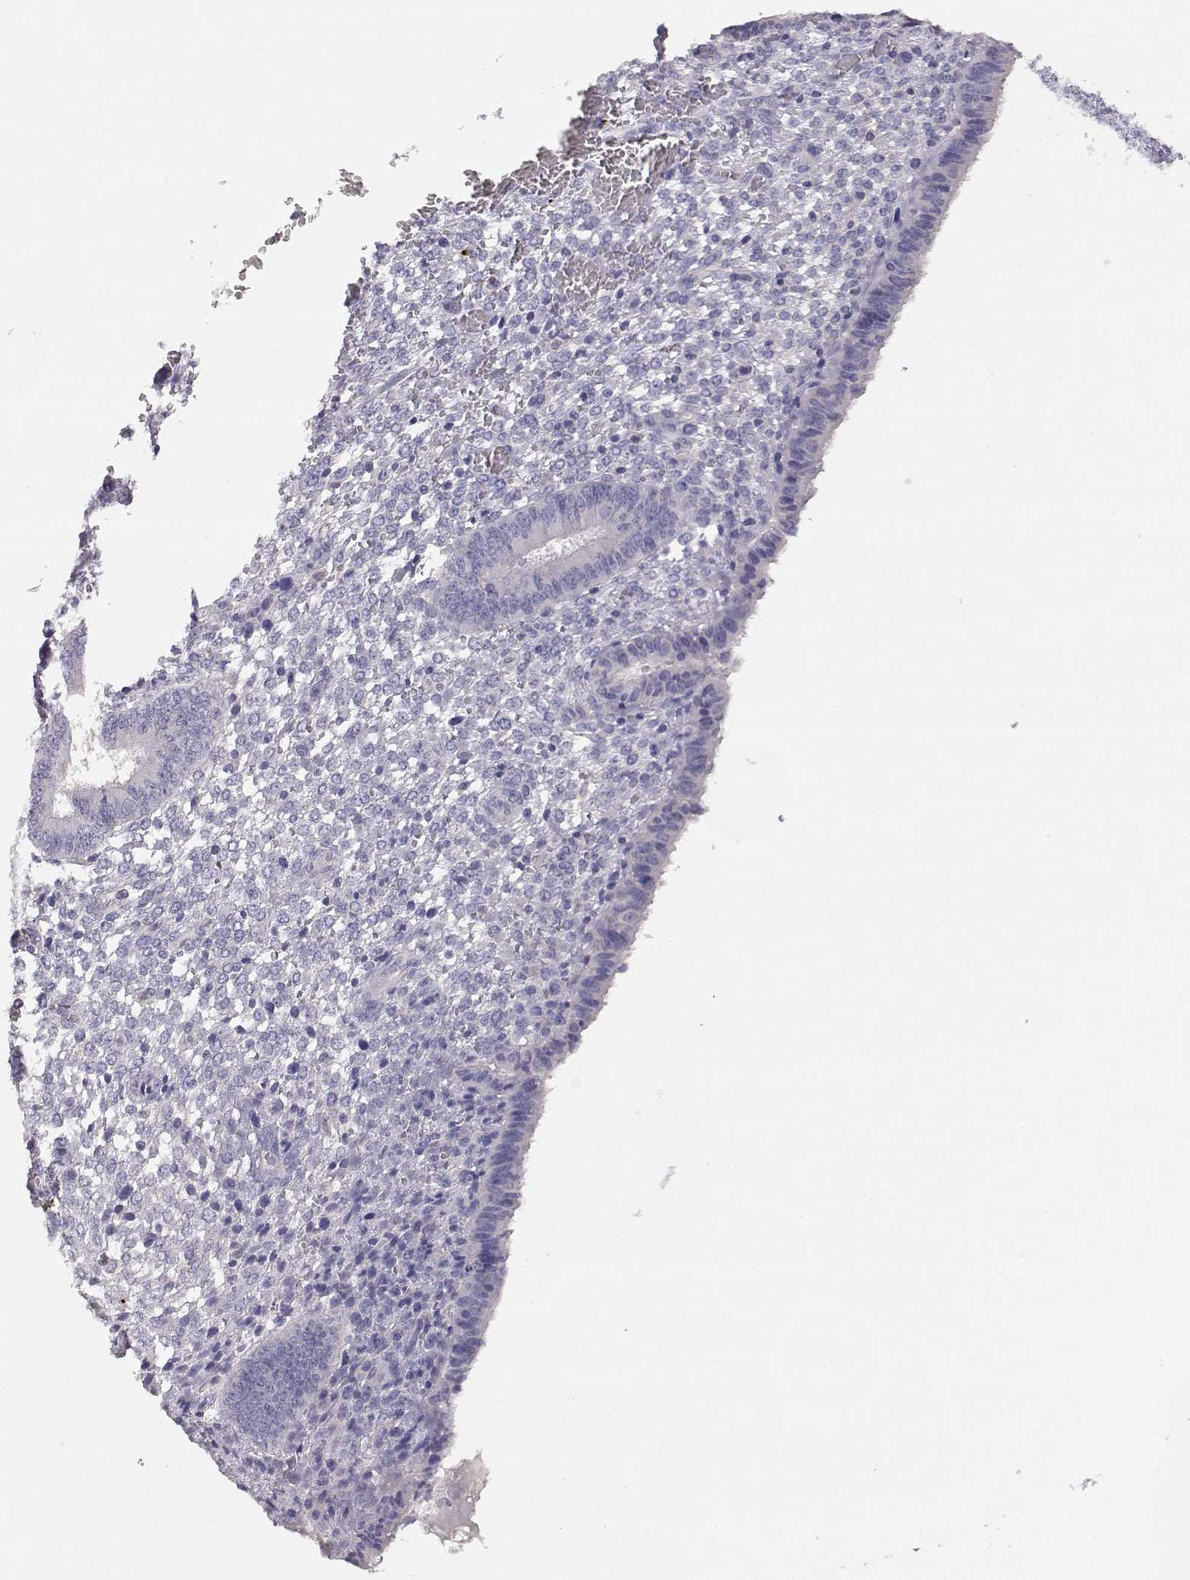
{"staining": {"intensity": "negative", "quantity": "none", "location": "none"}, "tissue": "endometrium", "cell_type": "Cells in endometrial stroma", "image_type": "normal", "snomed": [{"axis": "morphology", "description": "Normal tissue, NOS"}, {"axis": "topography", "description": "Endometrium"}], "caption": "IHC micrograph of unremarkable human endometrium stained for a protein (brown), which exhibits no staining in cells in endometrial stroma. Brightfield microscopy of immunohistochemistry stained with DAB (3,3'-diaminobenzidine) (brown) and hematoxylin (blue), captured at high magnification.", "gene": "ADA", "patient": {"sex": "female", "age": 42}}